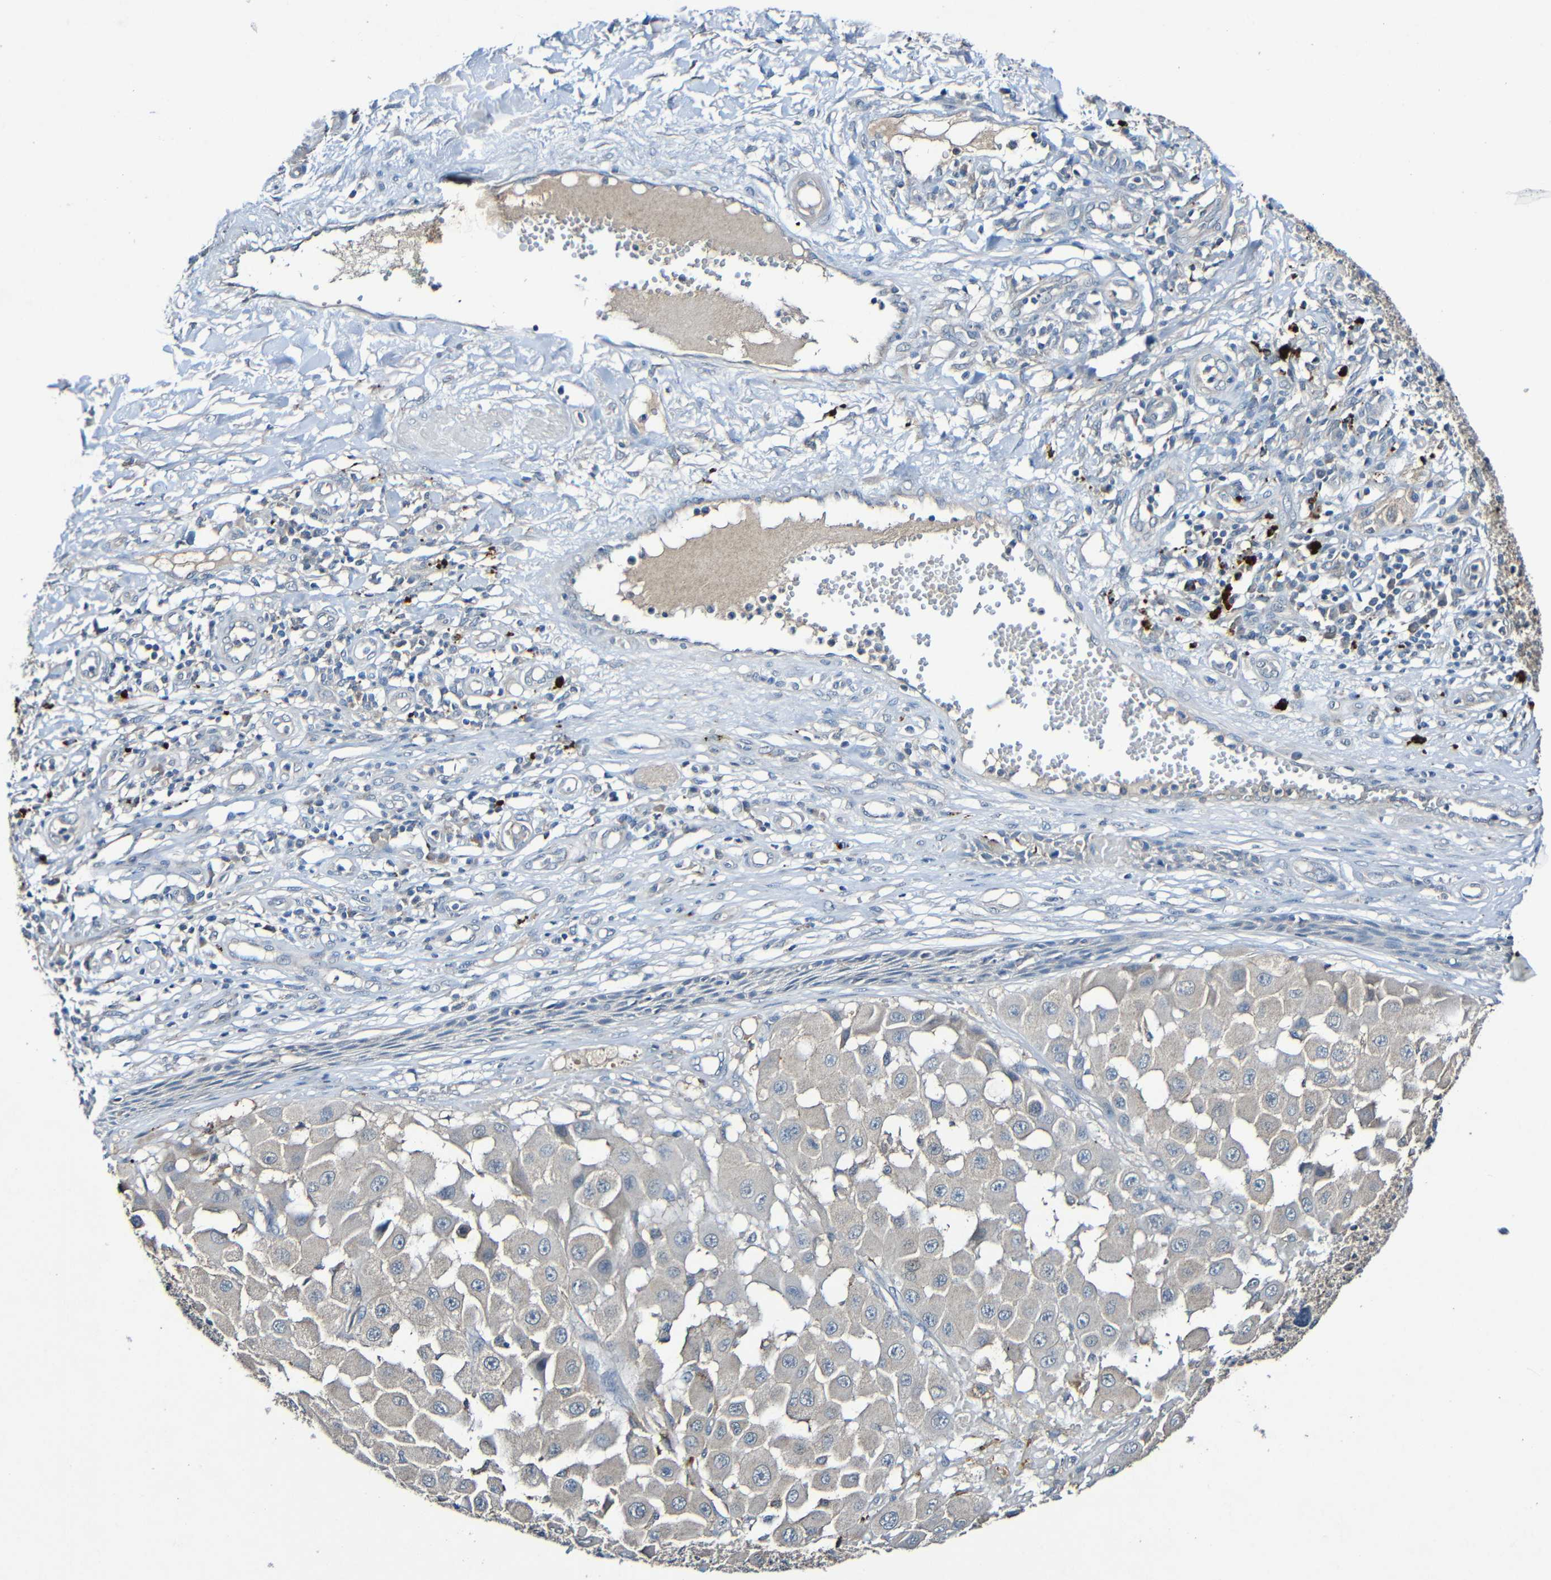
{"staining": {"intensity": "weak", "quantity": "<25%", "location": "cytoplasmic/membranous"}, "tissue": "melanoma", "cell_type": "Tumor cells", "image_type": "cancer", "snomed": [{"axis": "morphology", "description": "Malignant melanoma, NOS"}, {"axis": "topography", "description": "Skin"}], "caption": "Malignant melanoma was stained to show a protein in brown. There is no significant staining in tumor cells.", "gene": "LRRC70", "patient": {"sex": "female", "age": 81}}